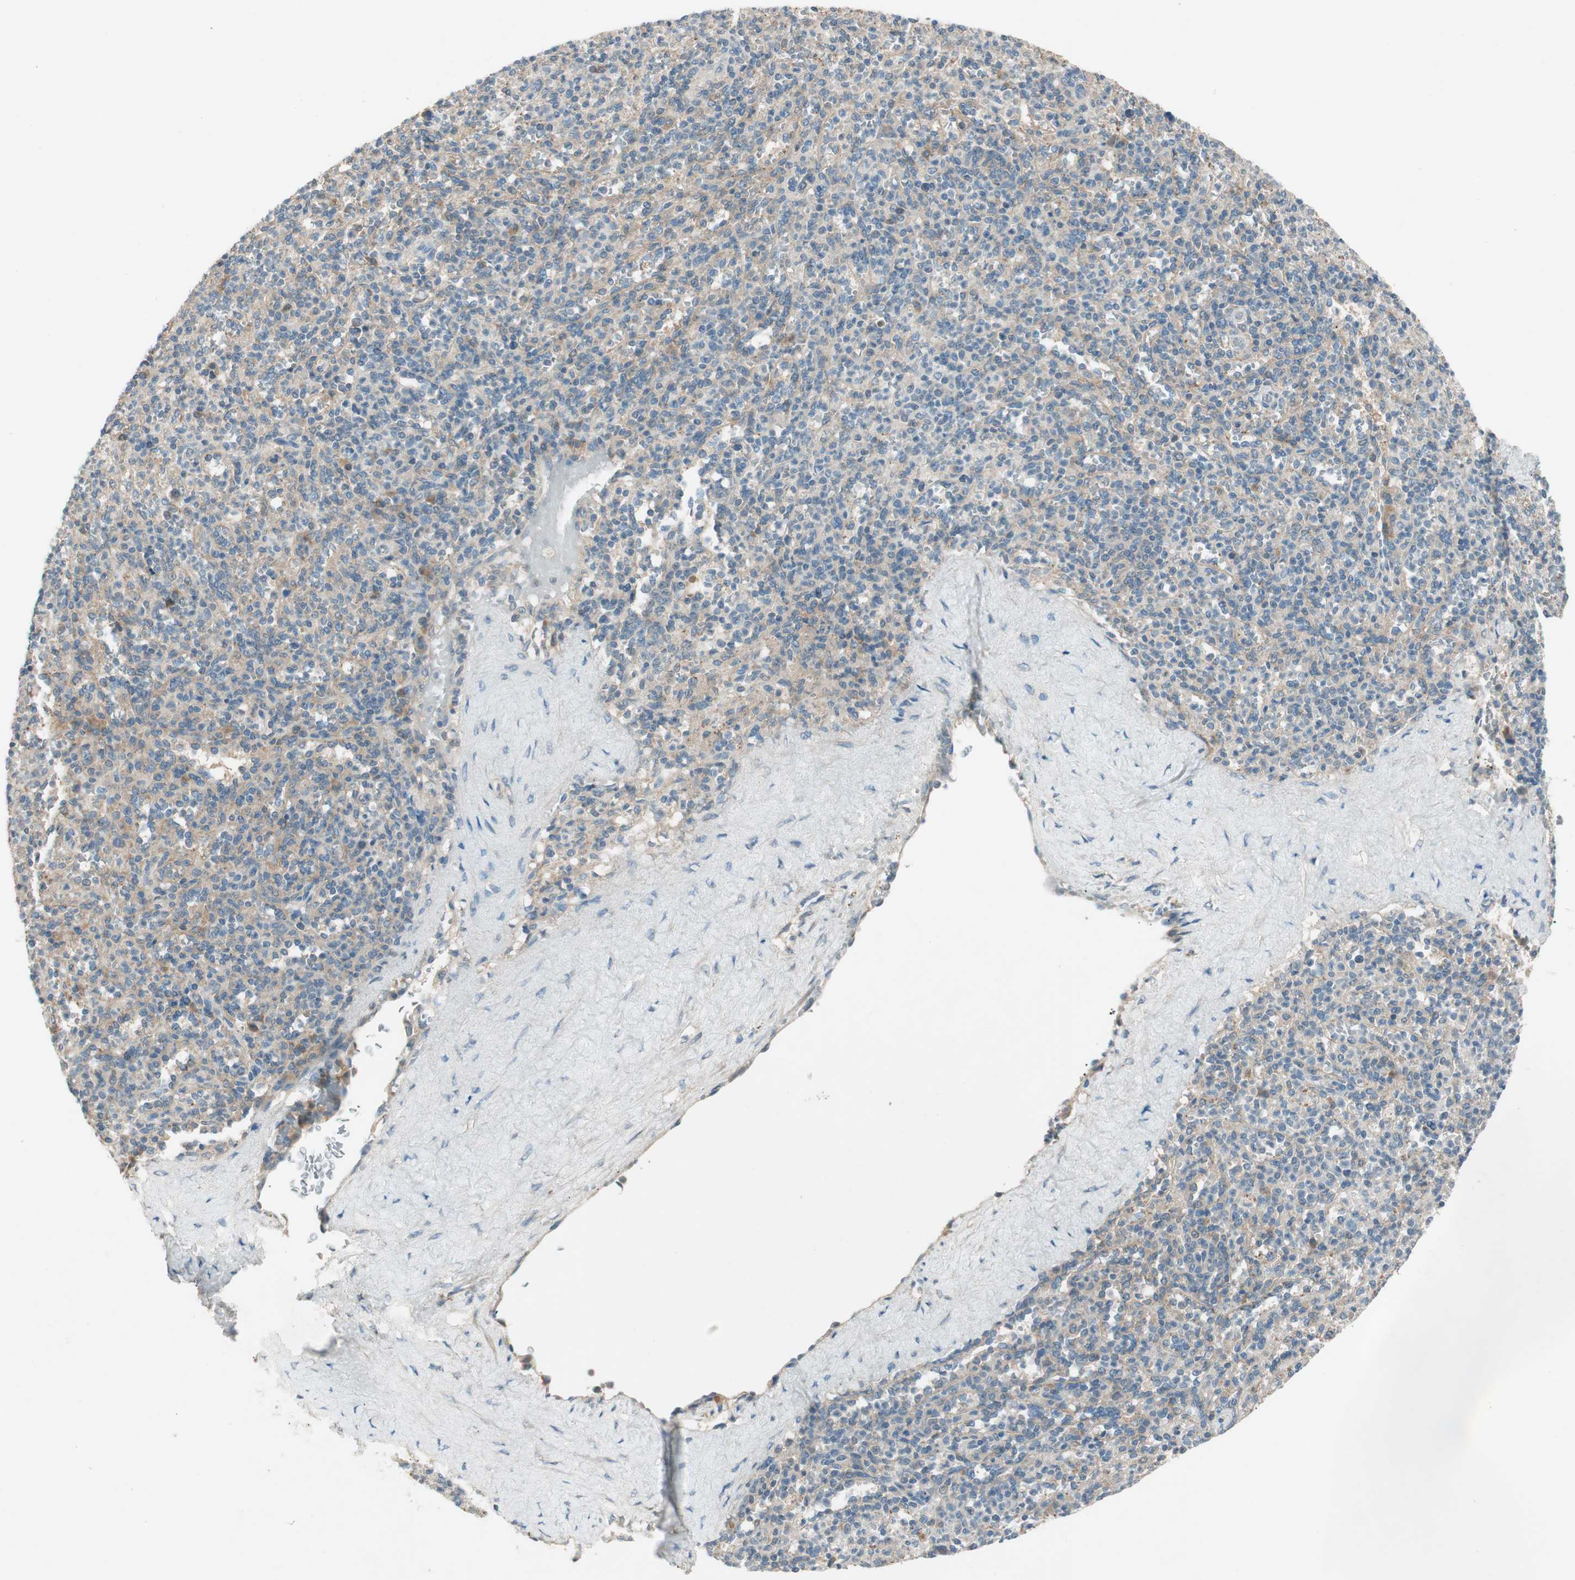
{"staining": {"intensity": "weak", "quantity": "25%-75%", "location": "cytoplasmic/membranous"}, "tissue": "spleen", "cell_type": "Cells in red pulp", "image_type": "normal", "snomed": [{"axis": "morphology", "description": "Normal tissue, NOS"}, {"axis": "topography", "description": "Spleen"}], "caption": "A brown stain highlights weak cytoplasmic/membranous positivity of a protein in cells in red pulp of benign spleen.", "gene": "NCLN", "patient": {"sex": "male", "age": 36}}